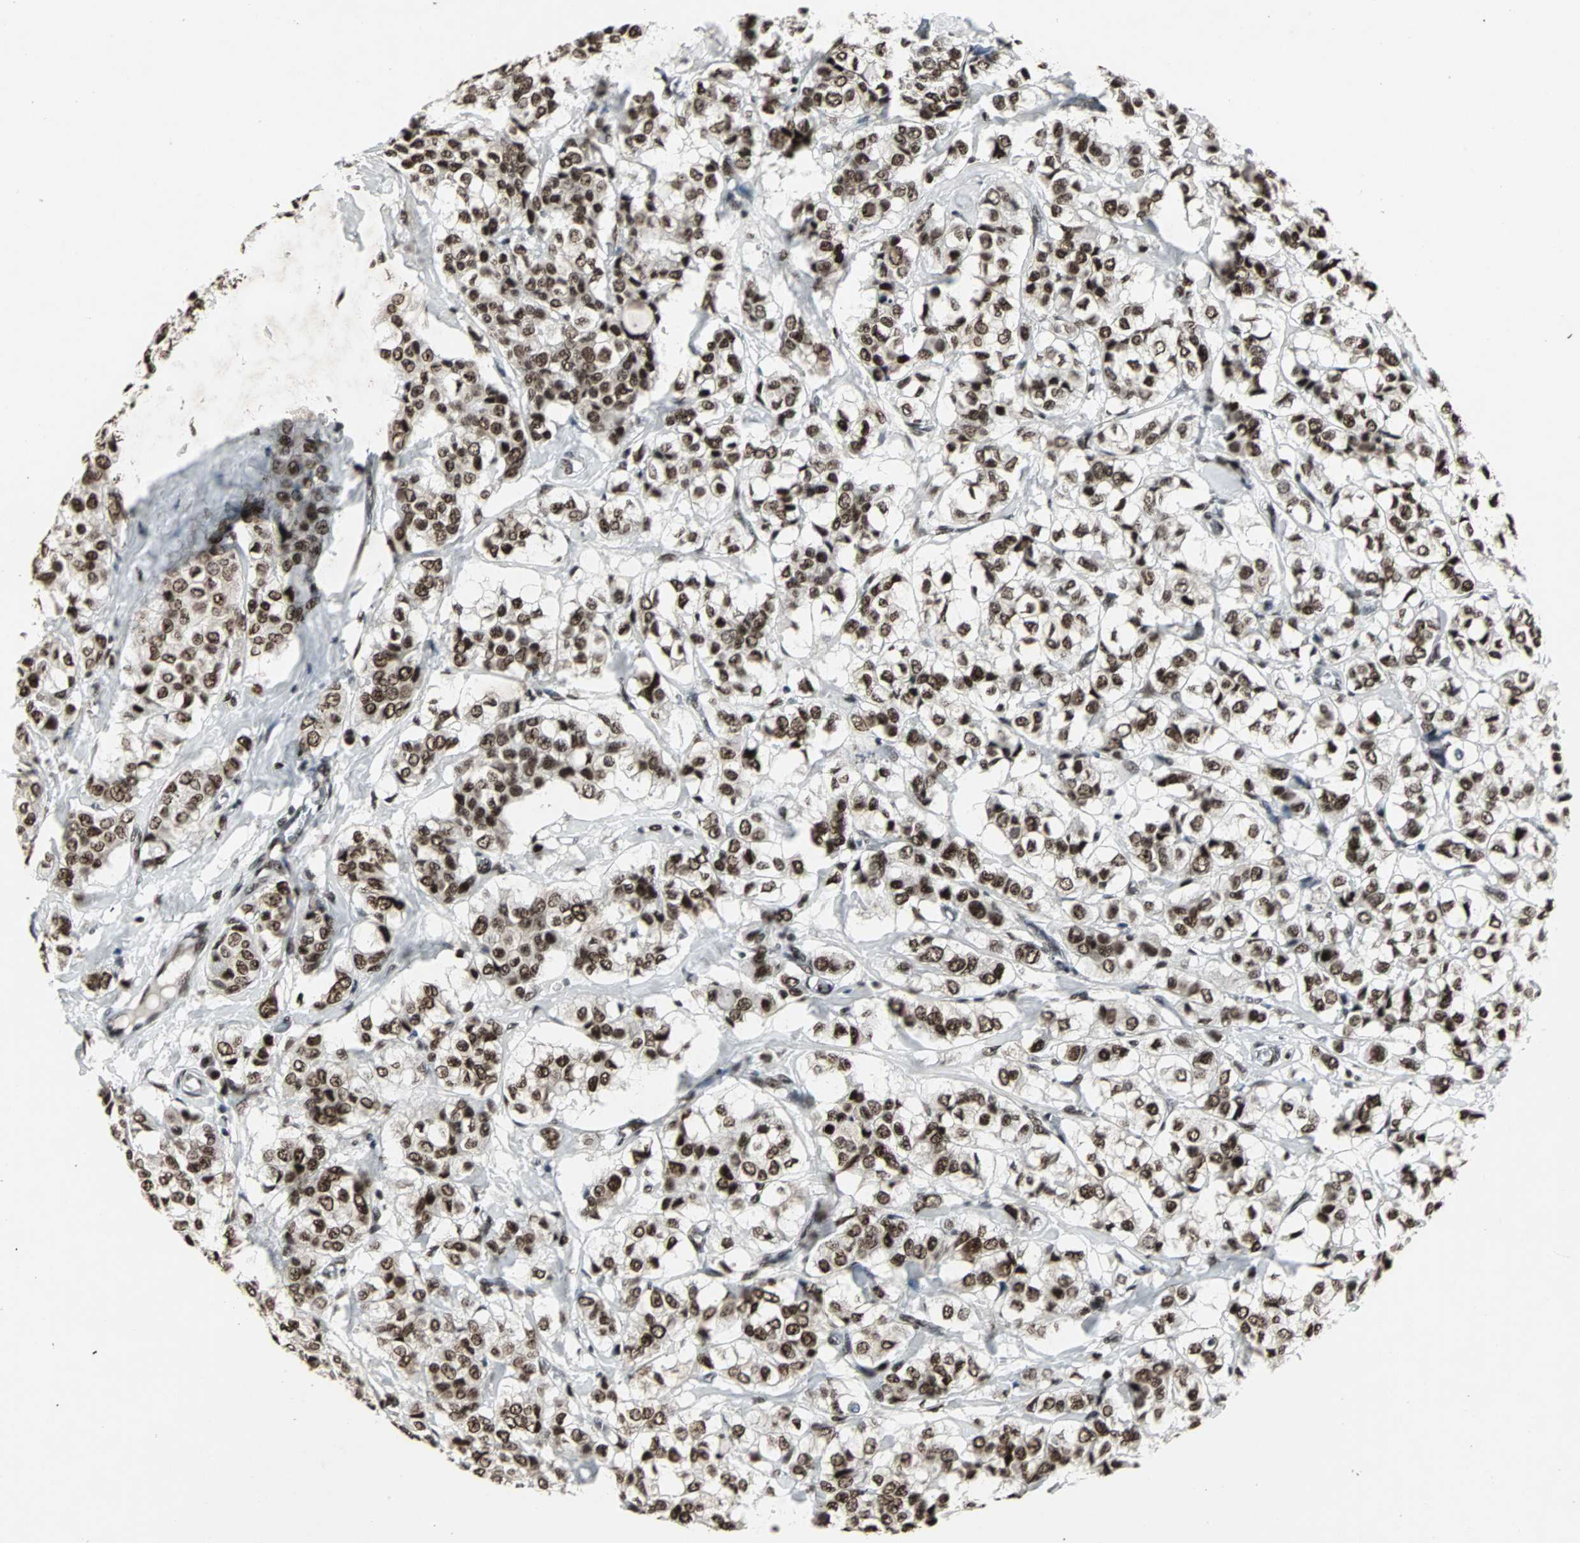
{"staining": {"intensity": "strong", "quantity": ">75%", "location": "nuclear"}, "tissue": "breast cancer", "cell_type": "Tumor cells", "image_type": "cancer", "snomed": [{"axis": "morphology", "description": "Lobular carcinoma"}, {"axis": "topography", "description": "Breast"}], "caption": "IHC of breast lobular carcinoma displays high levels of strong nuclear staining in approximately >75% of tumor cells. (Brightfield microscopy of DAB IHC at high magnification).", "gene": "PNKP", "patient": {"sex": "female", "age": 60}}